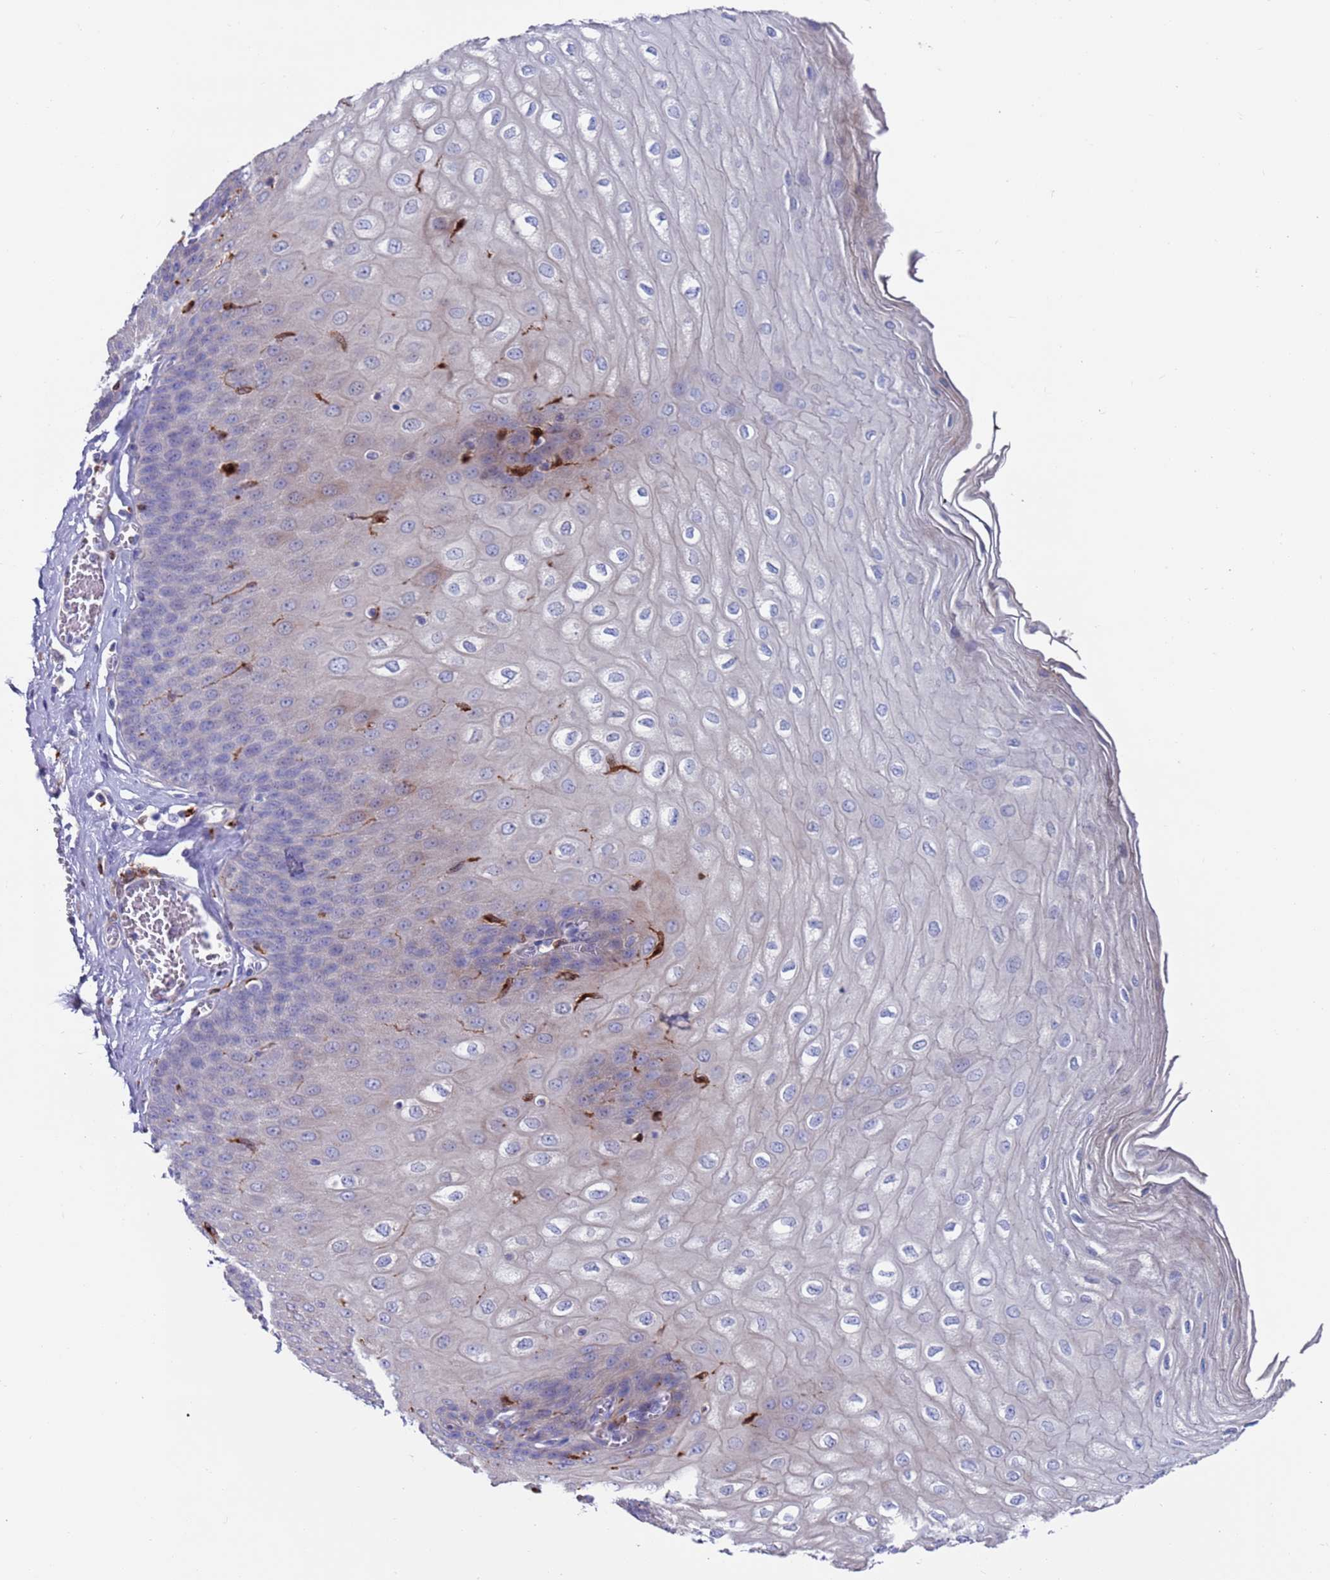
{"staining": {"intensity": "moderate", "quantity": "<25%", "location": "cytoplasmic/membranous"}, "tissue": "esophagus", "cell_type": "Squamous epithelial cells", "image_type": "normal", "snomed": [{"axis": "morphology", "description": "Normal tissue, NOS"}, {"axis": "topography", "description": "Esophagus"}], "caption": "Protein staining displays moderate cytoplasmic/membranous expression in about <25% of squamous epithelial cells in benign esophagus.", "gene": "GREB1L", "patient": {"sex": "male", "age": 60}}